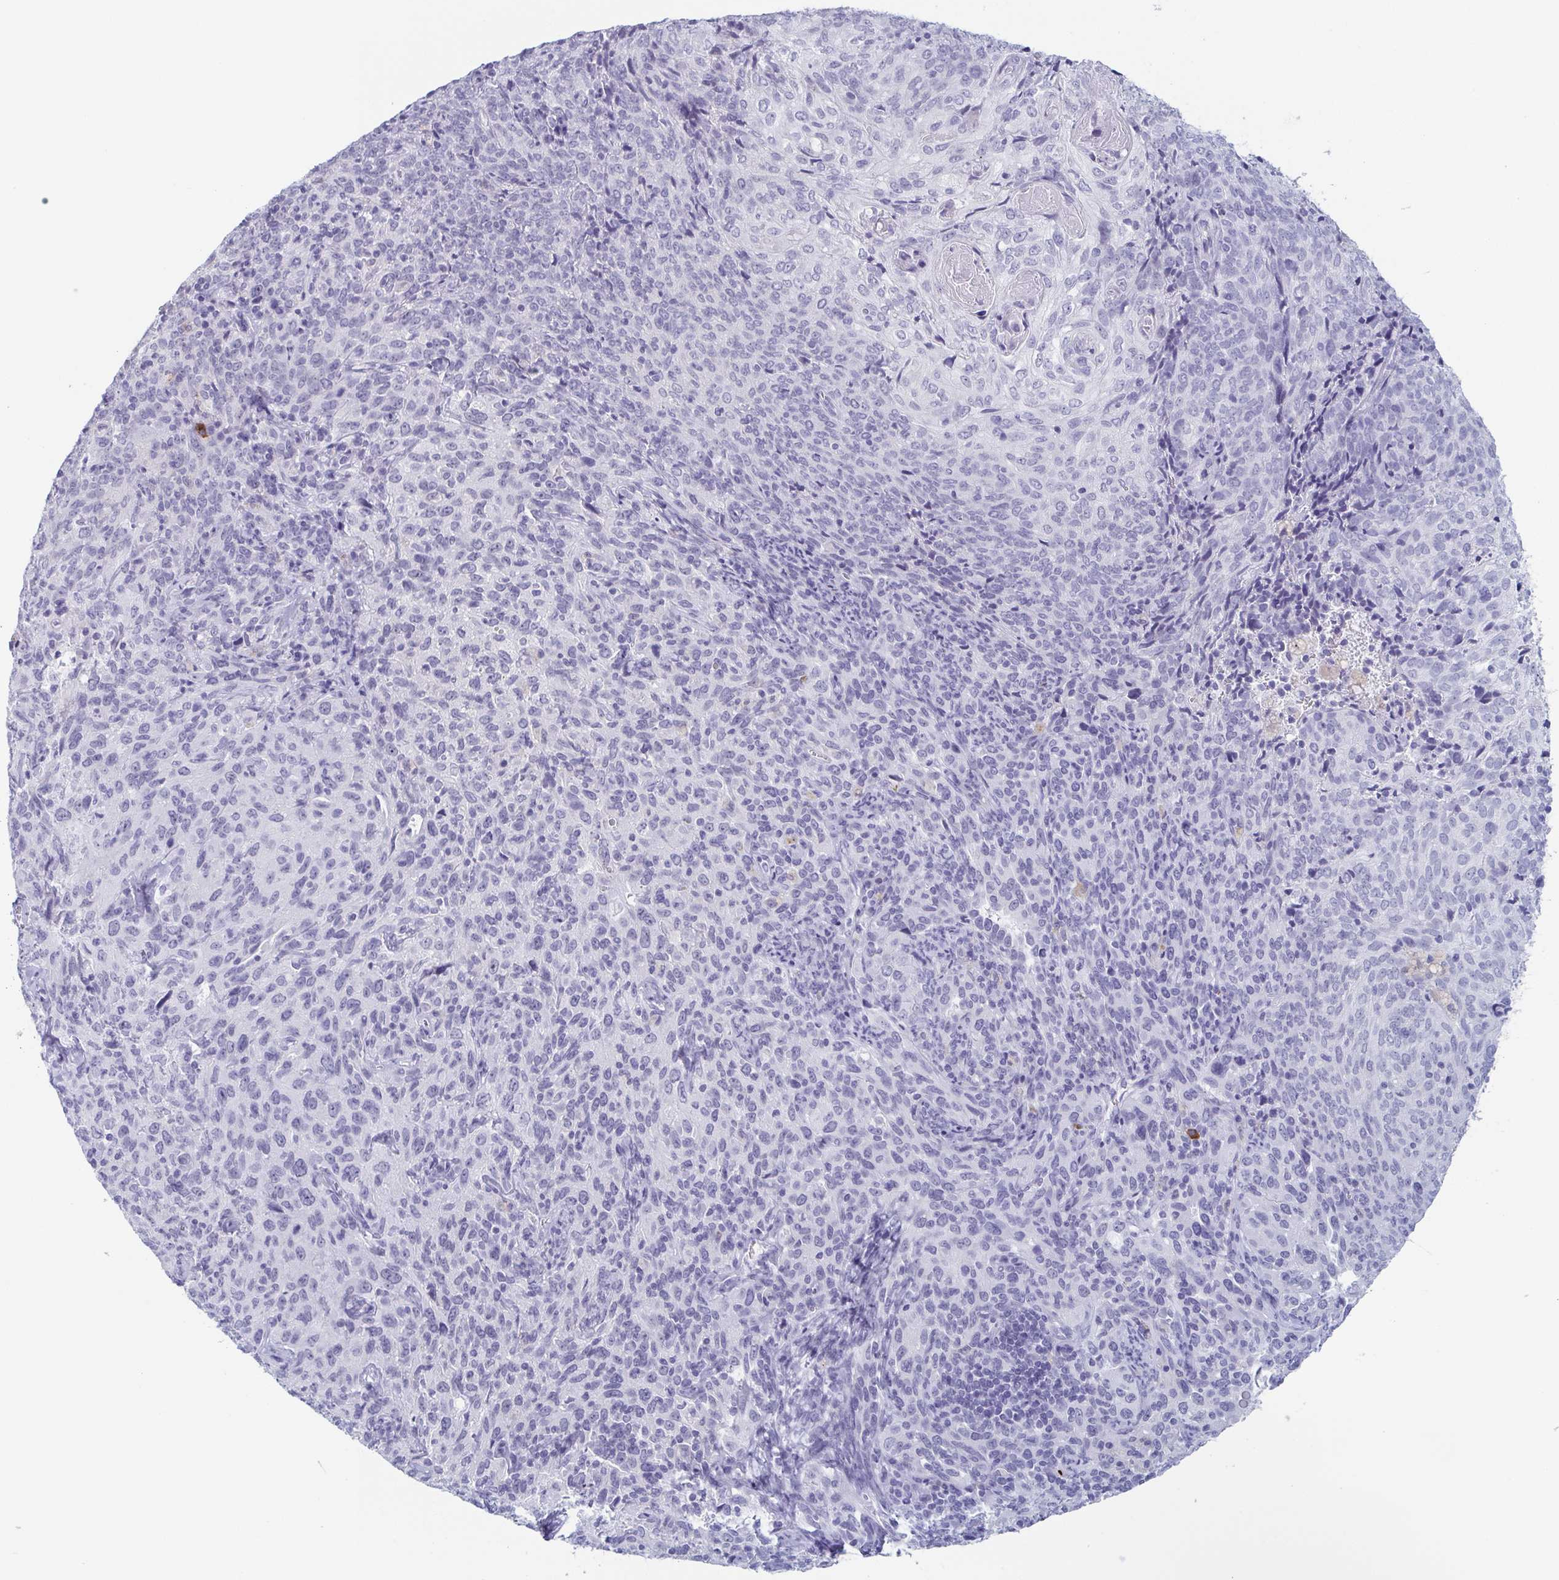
{"staining": {"intensity": "negative", "quantity": "none", "location": "none"}, "tissue": "cervical cancer", "cell_type": "Tumor cells", "image_type": "cancer", "snomed": [{"axis": "morphology", "description": "Squamous cell carcinoma, NOS"}, {"axis": "topography", "description": "Cervix"}], "caption": "Tumor cells show no significant protein staining in cervical cancer (squamous cell carcinoma).", "gene": "REG4", "patient": {"sex": "female", "age": 51}}